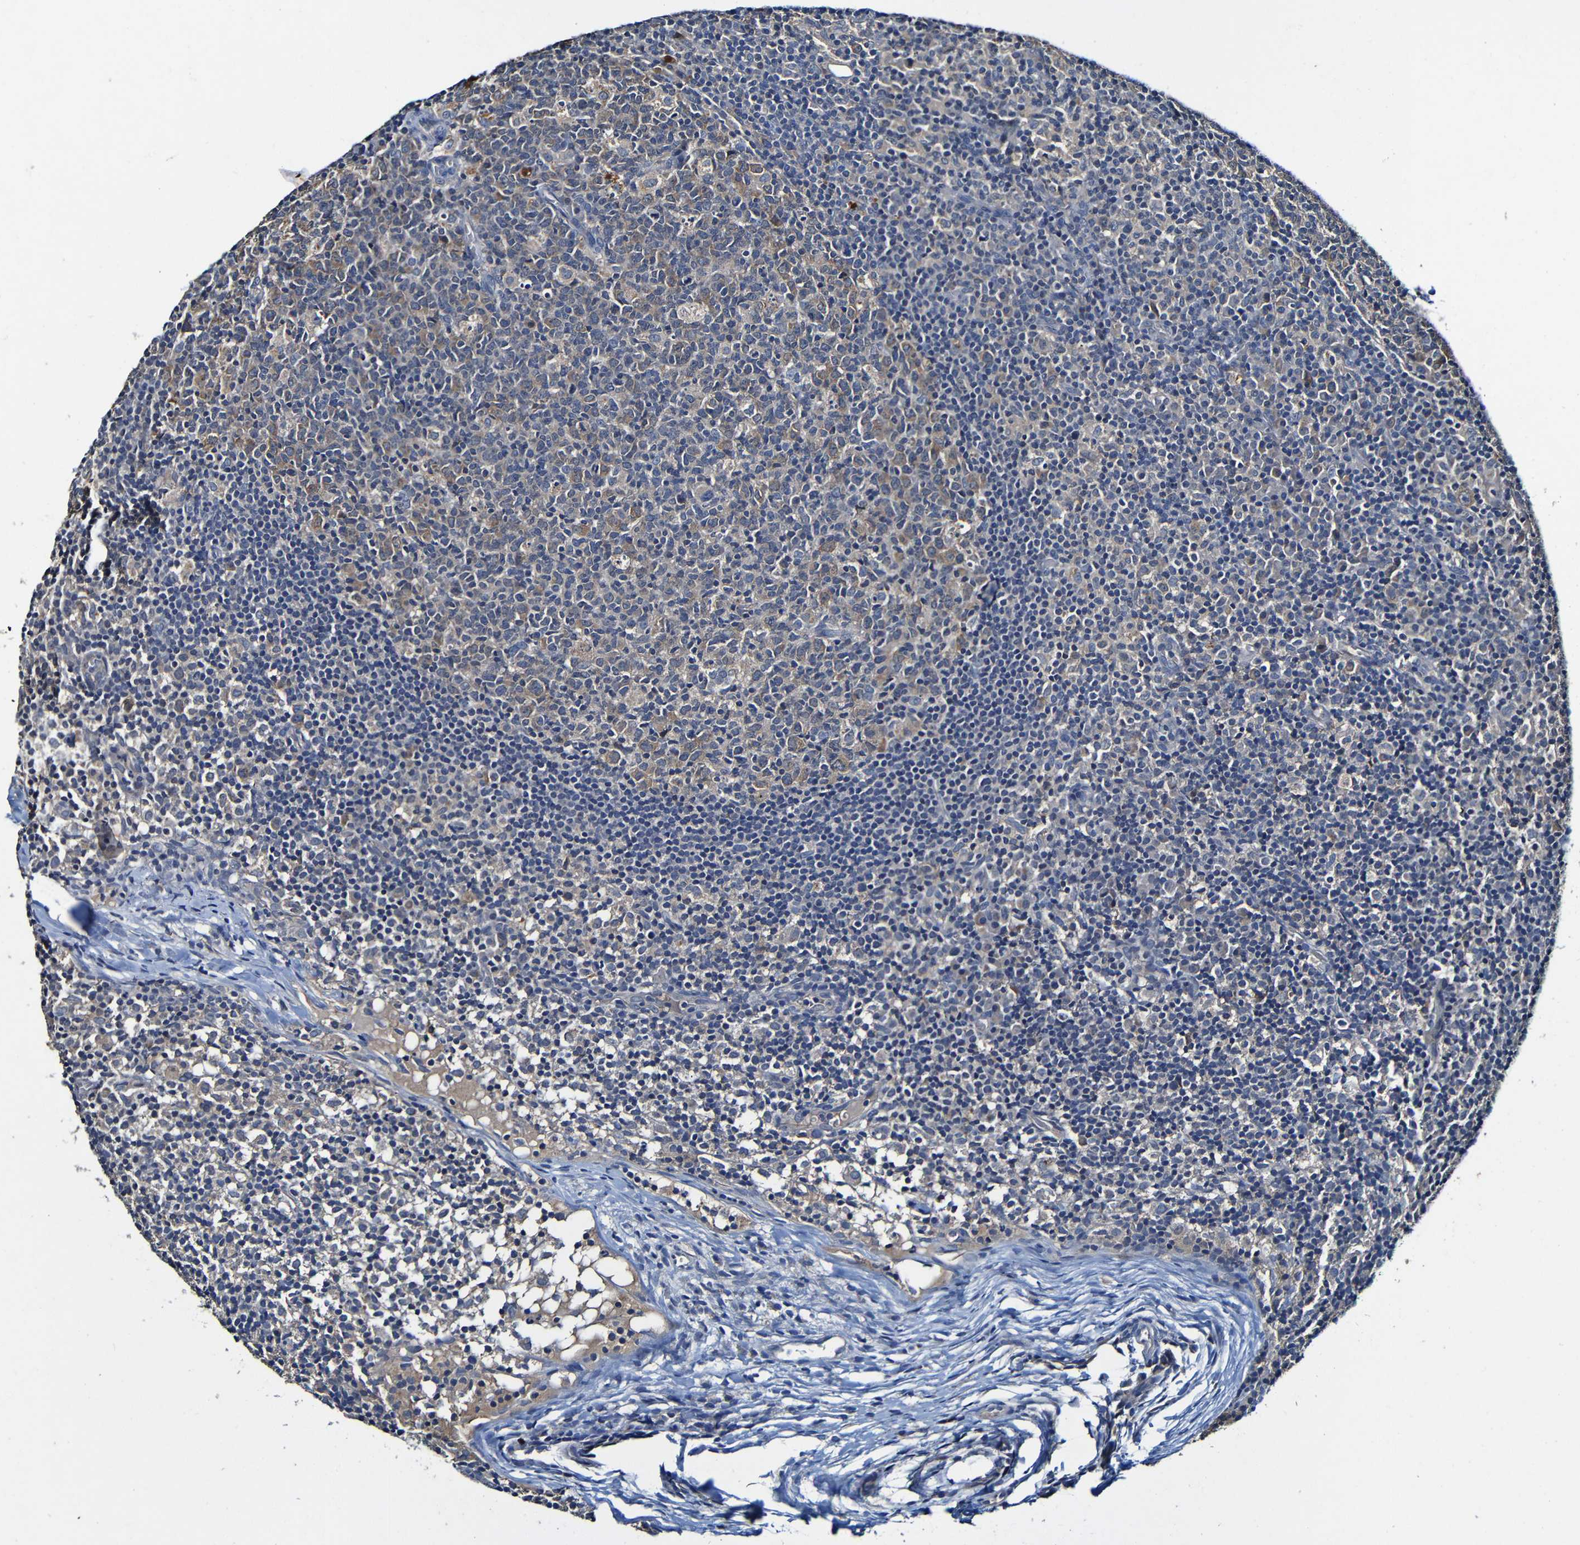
{"staining": {"intensity": "weak", "quantity": "25%-75%", "location": "cytoplasmic/membranous"}, "tissue": "lymph node", "cell_type": "Germinal center cells", "image_type": "normal", "snomed": [{"axis": "morphology", "description": "Normal tissue, NOS"}, {"axis": "morphology", "description": "Inflammation, NOS"}, {"axis": "topography", "description": "Lymph node"}], "caption": "Lymph node stained with DAB IHC shows low levels of weak cytoplasmic/membranous expression in about 25%-75% of germinal center cells.", "gene": "LRRC70", "patient": {"sex": "male", "age": 55}}